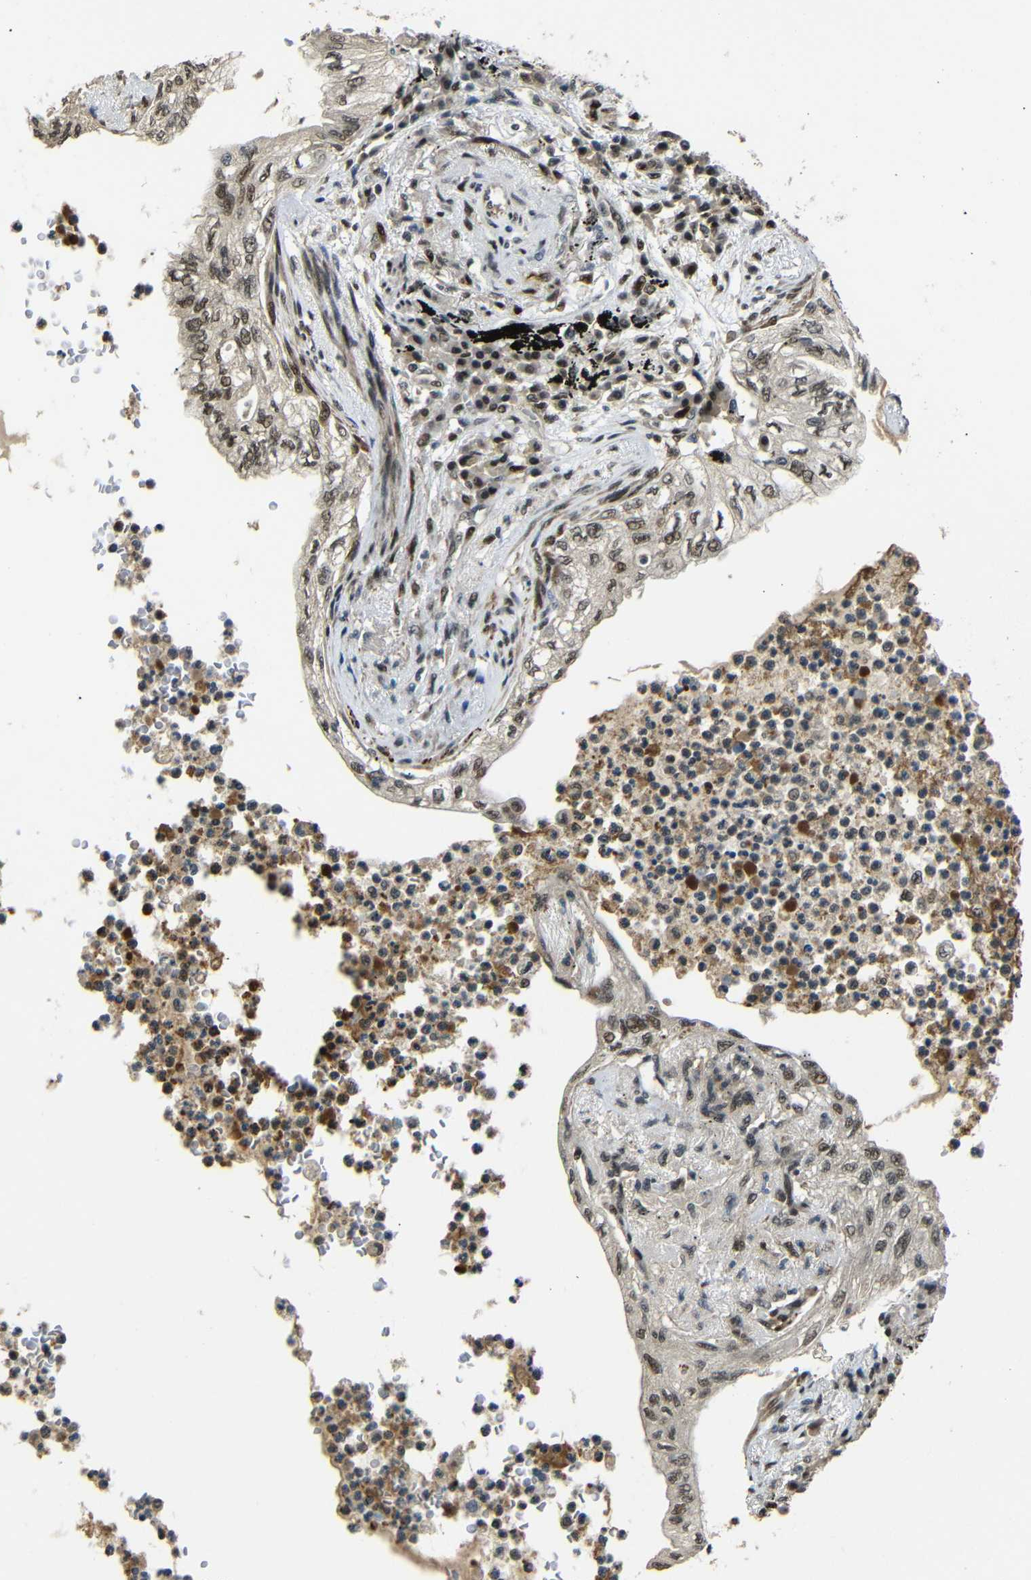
{"staining": {"intensity": "moderate", "quantity": ">75%", "location": "cytoplasmic/membranous,nuclear"}, "tissue": "lung cancer", "cell_type": "Tumor cells", "image_type": "cancer", "snomed": [{"axis": "morphology", "description": "Normal tissue, NOS"}, {"axis": "morphology", "description": "Adenocarcinoma, NOS"}, {"axis": "topography", "description": "Bronchus"}, {"axis": "topography", "description": "Lung"}], "caption": "The photomicrograph reveals staining of adenocarcinoma (lung), revealing moderate cytoplasmic/membranous and nuclear protein positivity (brown color) within tumor cells.", "gene": "TBX2", "patient": {"sex": "female", "age": 70}}